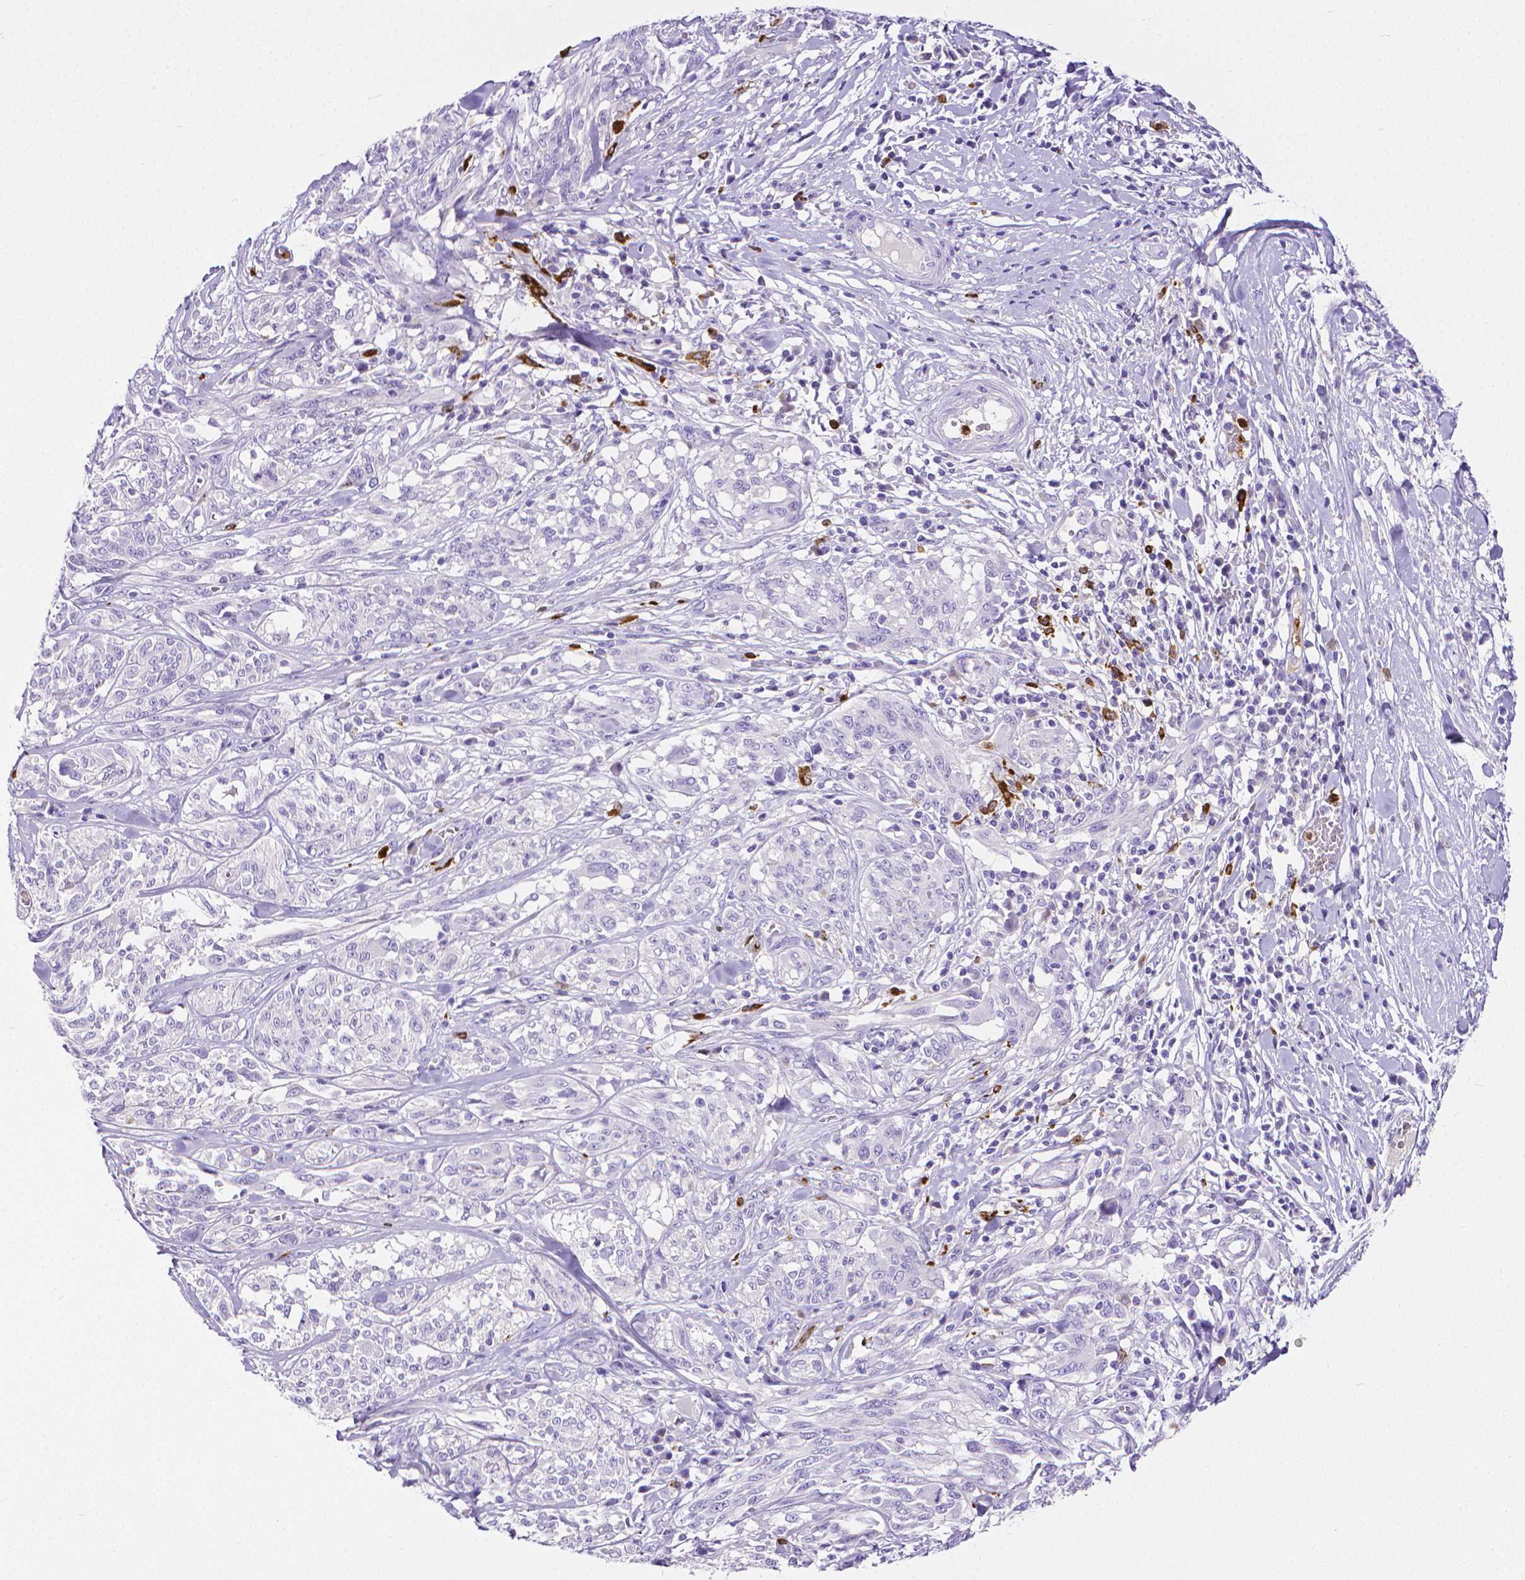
{"staining": {"intensity": "negative", "quantity": "none", "location": "none"}, "tissue": "melanoma", "cell_type": "Tumor cells", "image_type": "cancer", "snomed": [{"axis": "morphology", "description": "Malignant melanoma, NOS"}, {"axis": "topography", "description": "Skin"}], "caption": "A high-resolution photomicrograph shows immunohistochemistry staining of malignant melanoma, which shows no significant expression in tumor cells. (IHC, brightfield microscopy, high magnification).", "gene": "MMP9", "patient": {"sex": "female", "age": 91}}